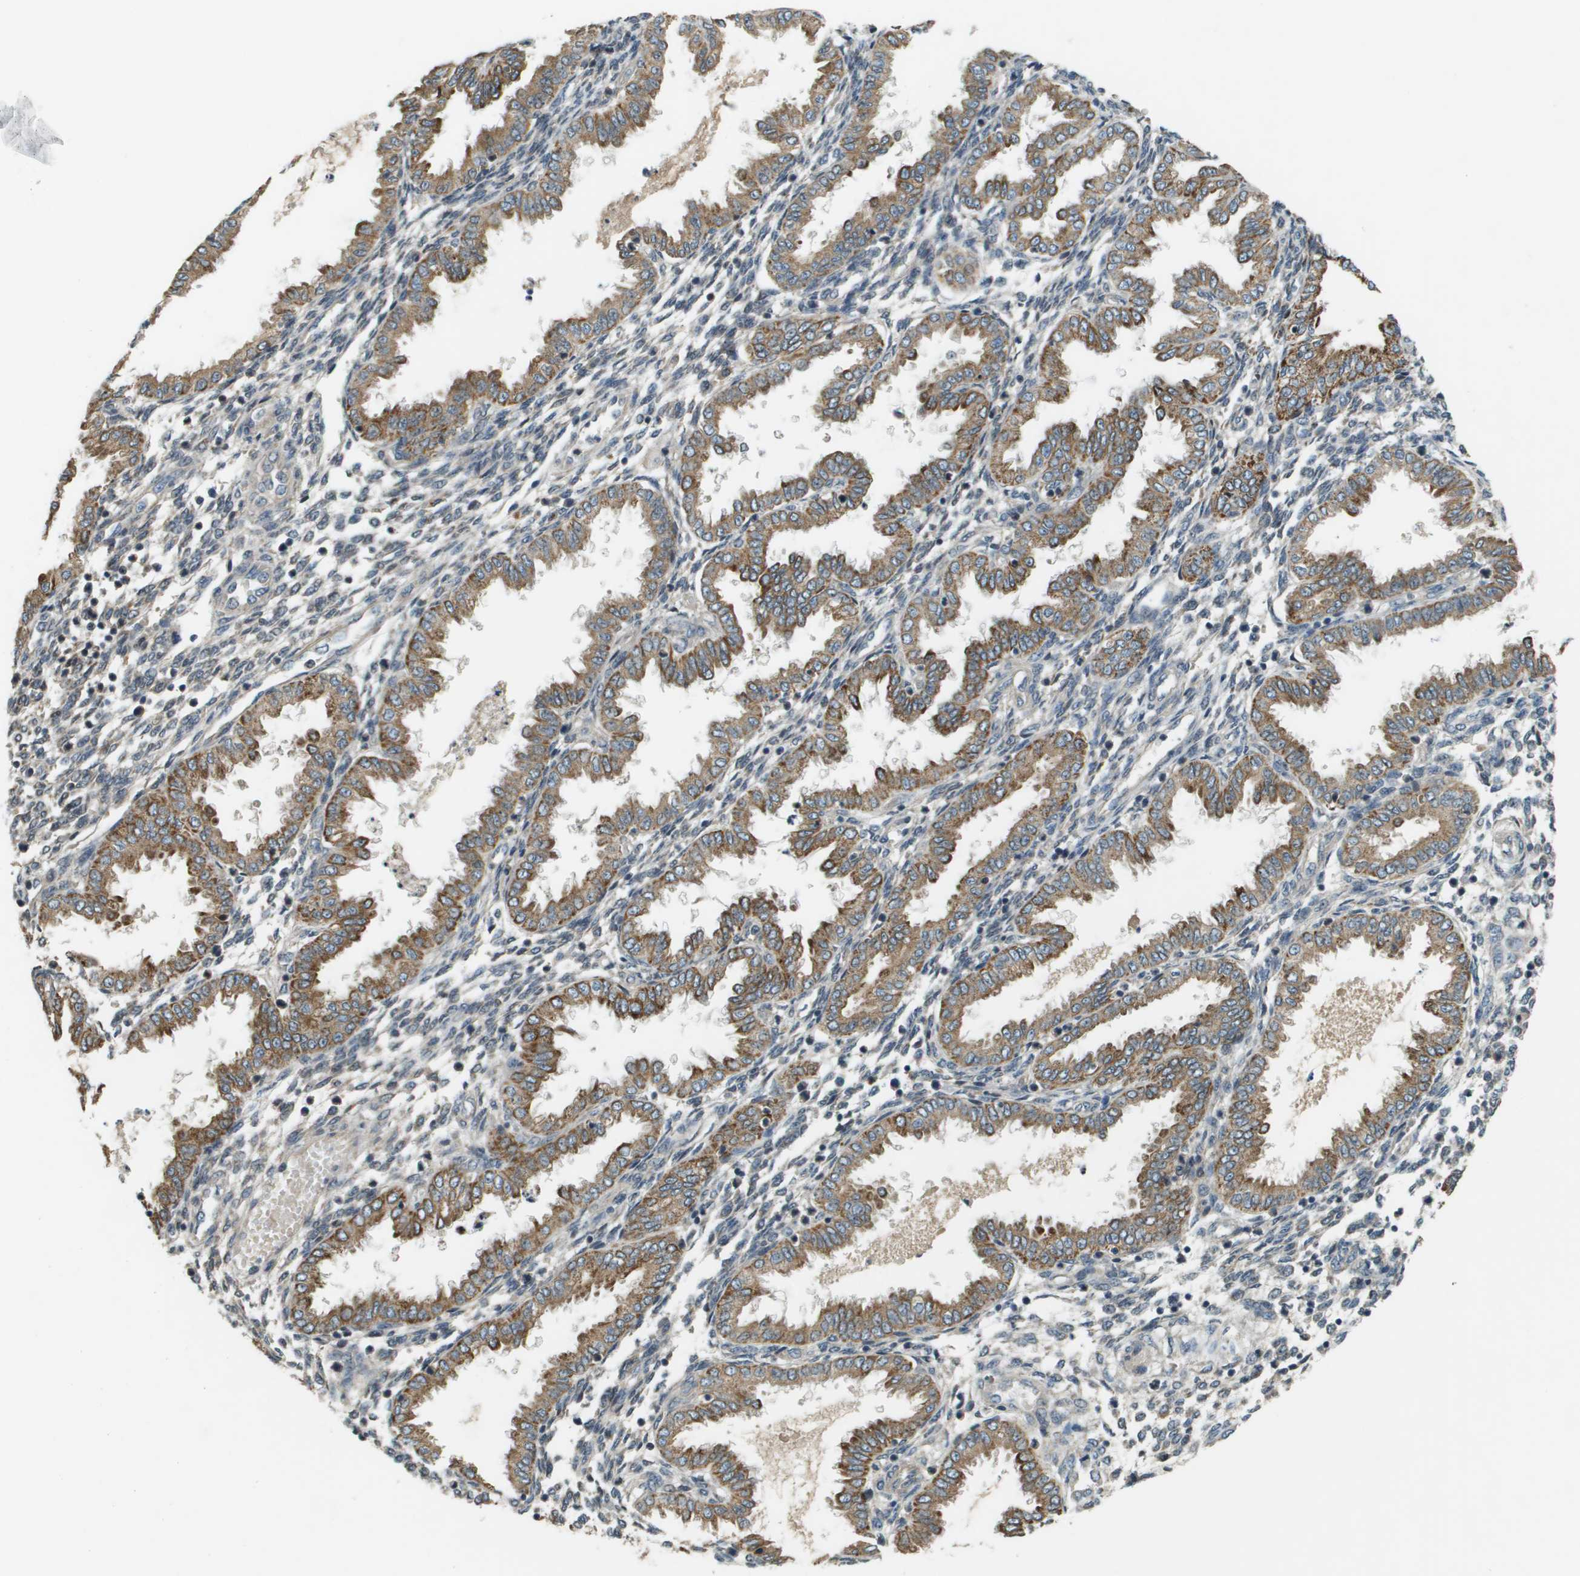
{"staining": {"intensity": "weak", "quantity": "<25%", "location": "cytoplasmic/membranous"}, "tissue": "endometrium", "cell_type": "Cells in endometrial stroma", "image_type": "normal", "snomed": [{"axis": "morphology", "description": "Normal tissue, NOS"}, {"axis": "topography", "description": "Endometrium"}], "caption": "IHC of unremarkable endometrium demonstrates no positivity in cells in endometrial stroma. The staining was performed using DAB to visualize the protein expression in brown, while the nuclei were stained in blue with hematoxylin (Magnification: 20x).", "gene": "CDKN2C", "patient": {"sex": "female", "age": 33}}